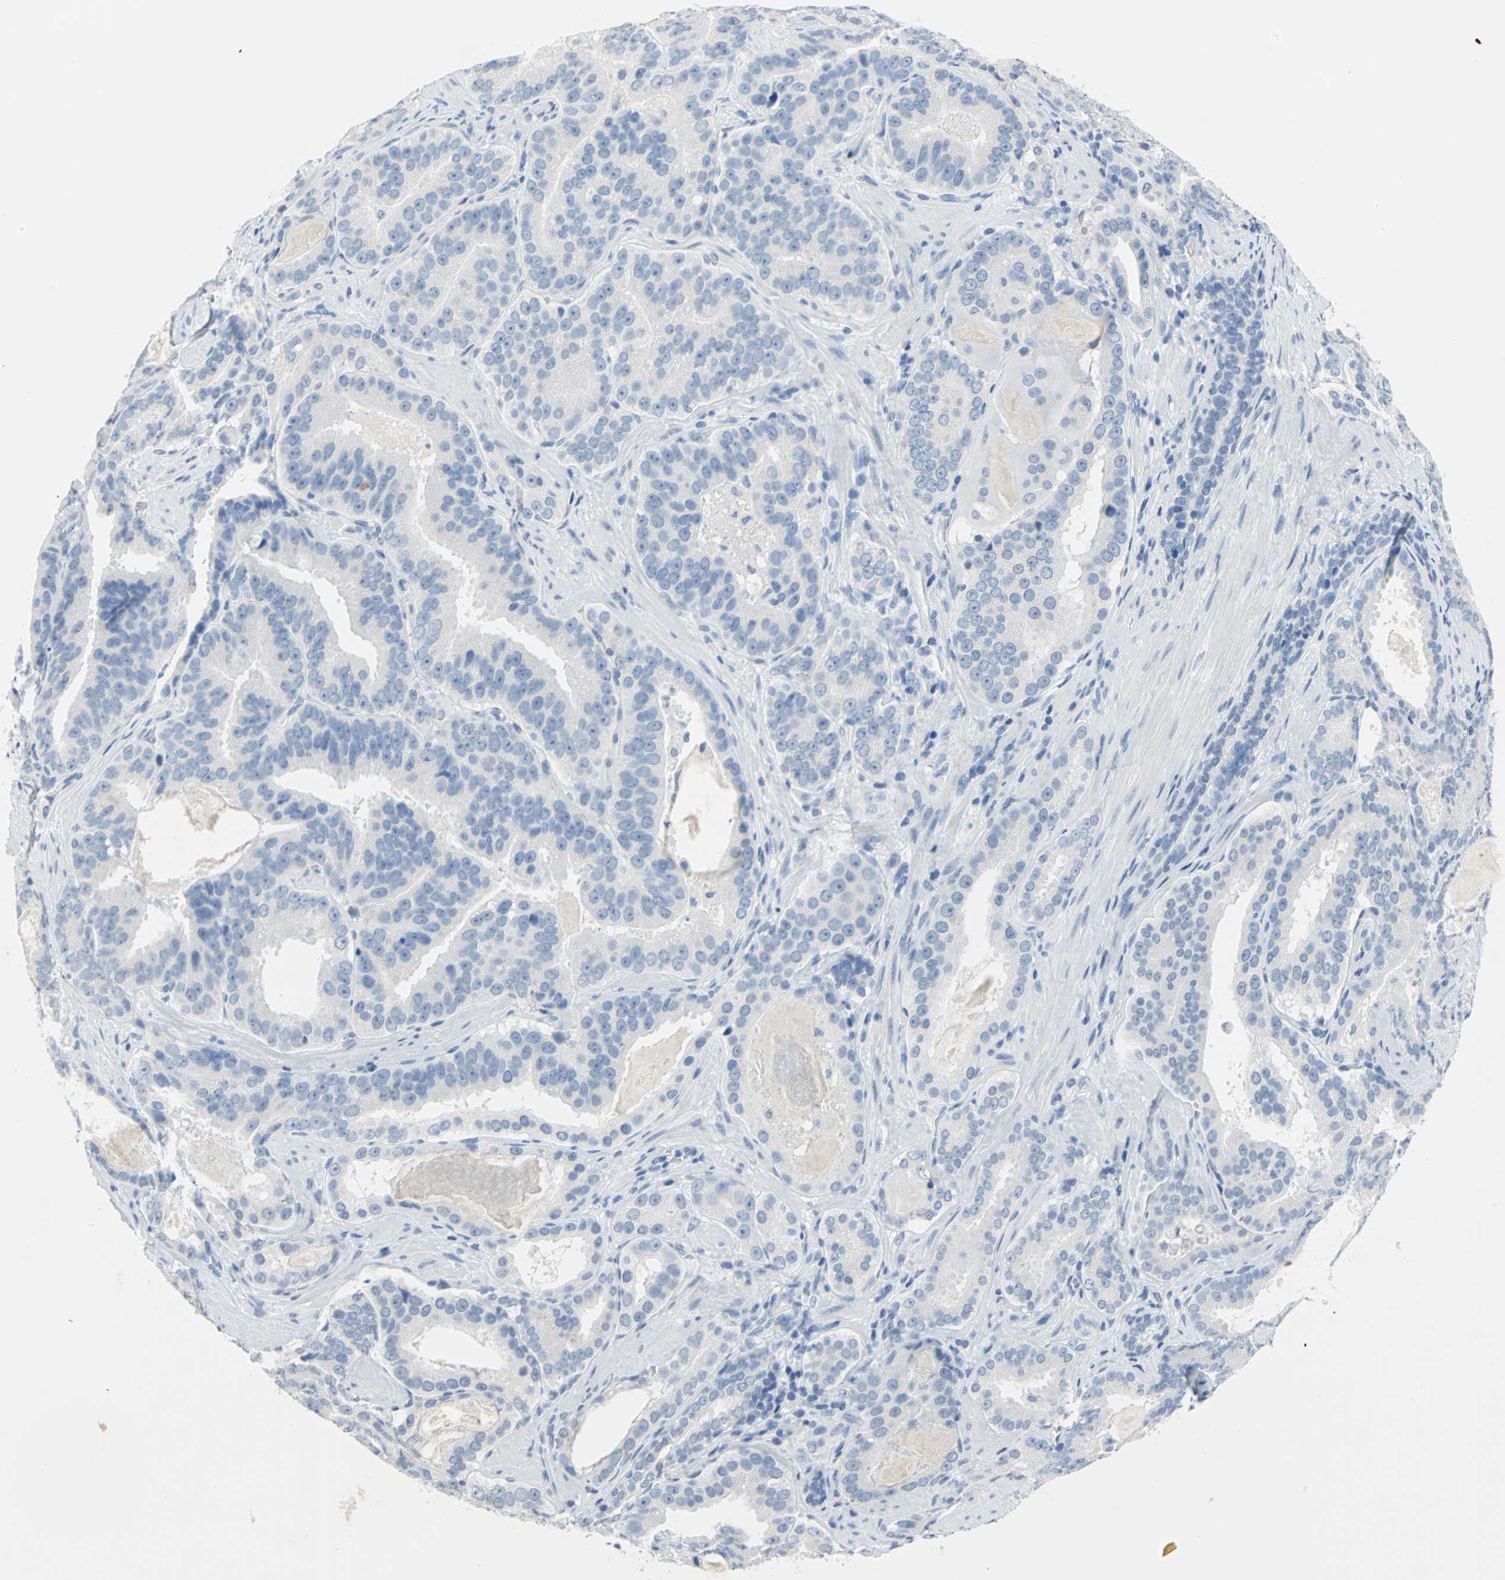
{"staining": {"intensity": "negative", "quantity": "none", "location": "none"}, "tissue": "prostate cancer", "cell_type": "Tumor cells", "image_type": "cancer", "snomed": [{"axis": "morphology", "description": "Adenocarcinoma, Low grade"}, {"axis": "topography", "description": "Prostate"}], "caption": "Prostate cancer (low-grade adenocarcinoma) was stained to show a protein in brown. There is no significant positivity in tumor cells.", "gene": "PKLR", "patient": {"sex": "male", "age": 59}}